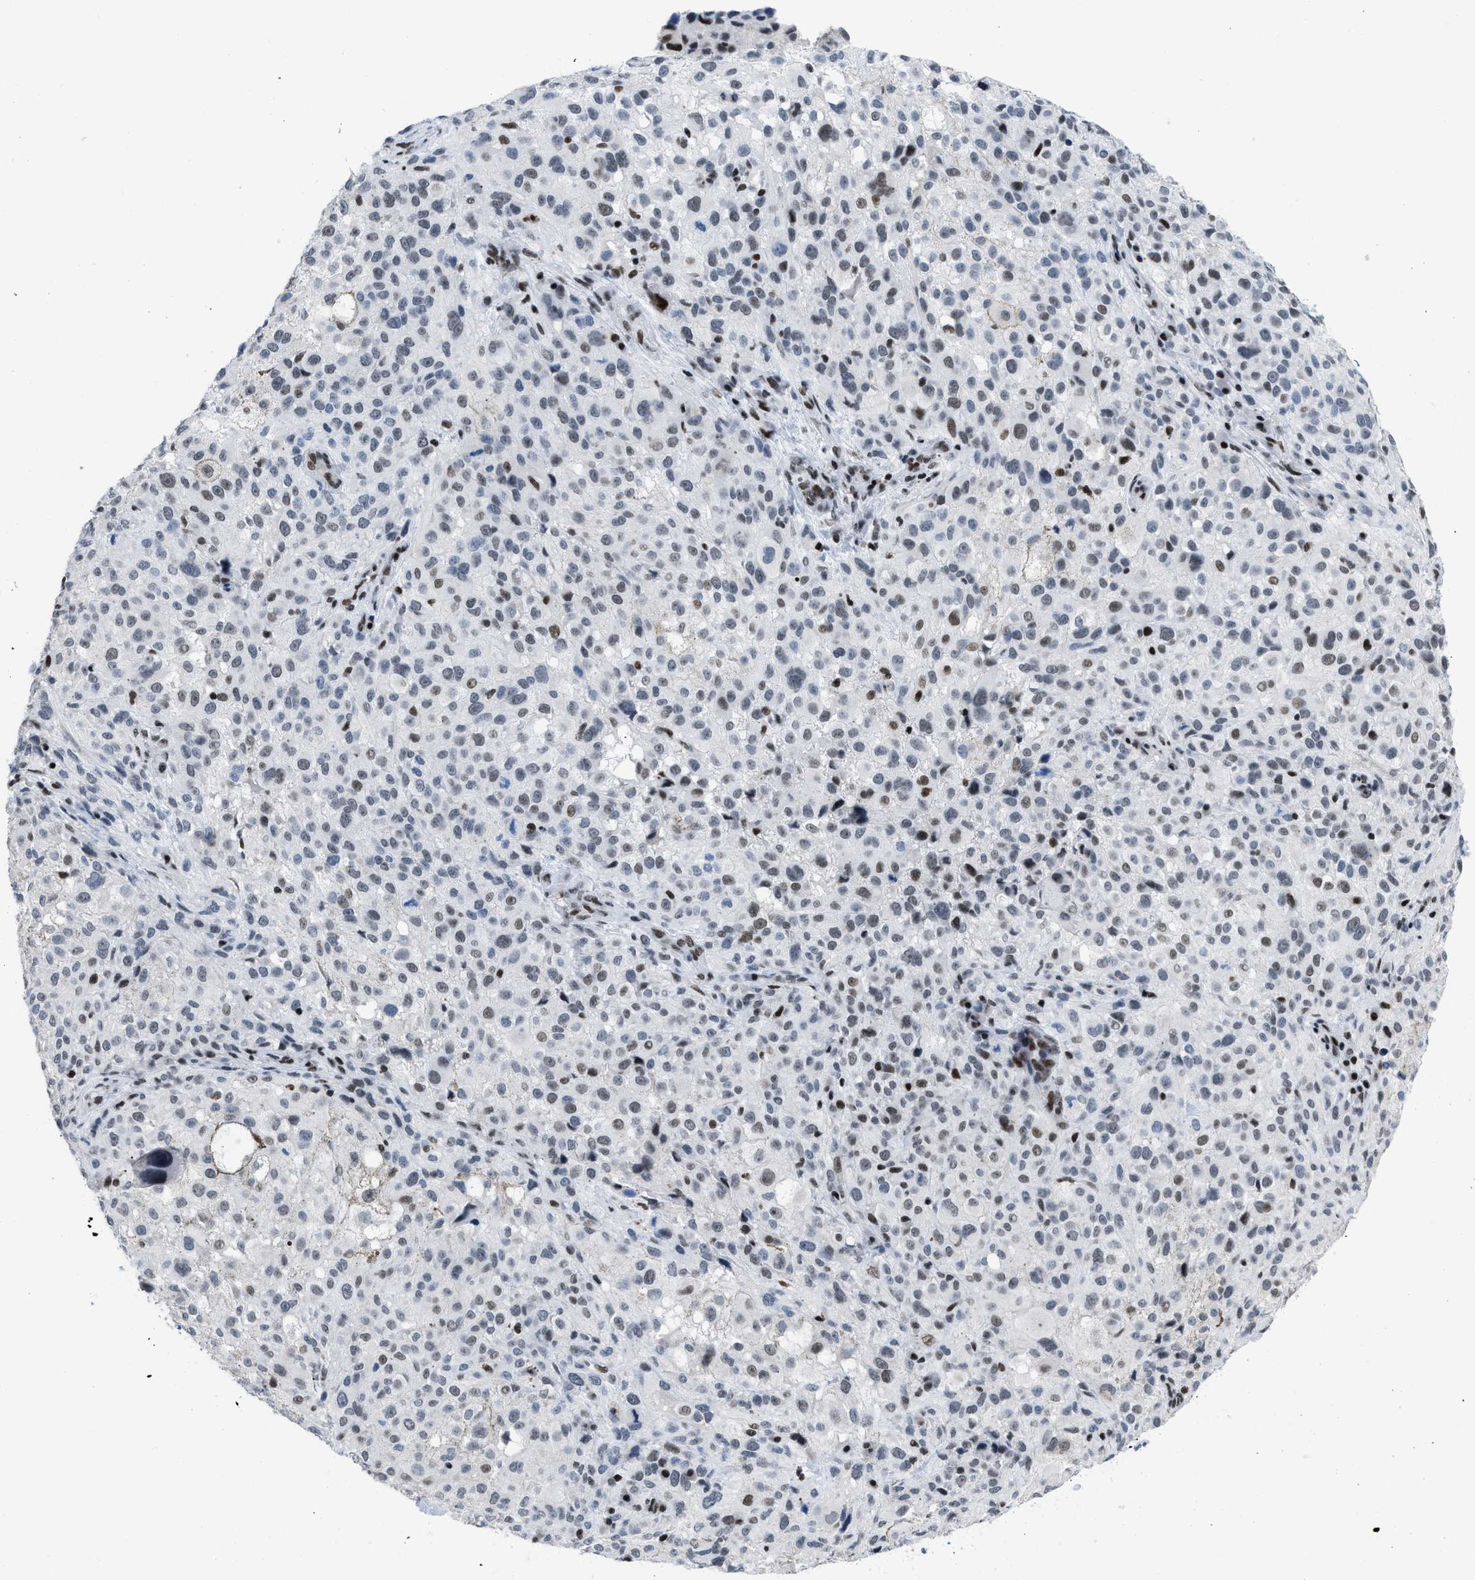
{"staining": {"intensity": "weak", "quantity": "25%-75%", "location": "nuclear"}, "tissue": "melanoma", "cell_type": "Tumor cells", "image_type": "cancer", "snomed": [{"axis": "morphology", "description": "Necrosis, NOS"}, {"axis": "morphology", "description": "Malignant melanoma, NOS"}, {"axis": "topography", "description": "Skin"}], "caption": "Immunohistochemistry (IHC) (DAB) staining of human melanoma reveals weak nuclear protein staining in approximately 25%-75% of tumor cells. (DAB (3,3'-diaminobenzidine) IHC with brightfield microscopy, high magnification).", "gene": "TERF2IP", "patient": {"sex": "female", "age": 87}}